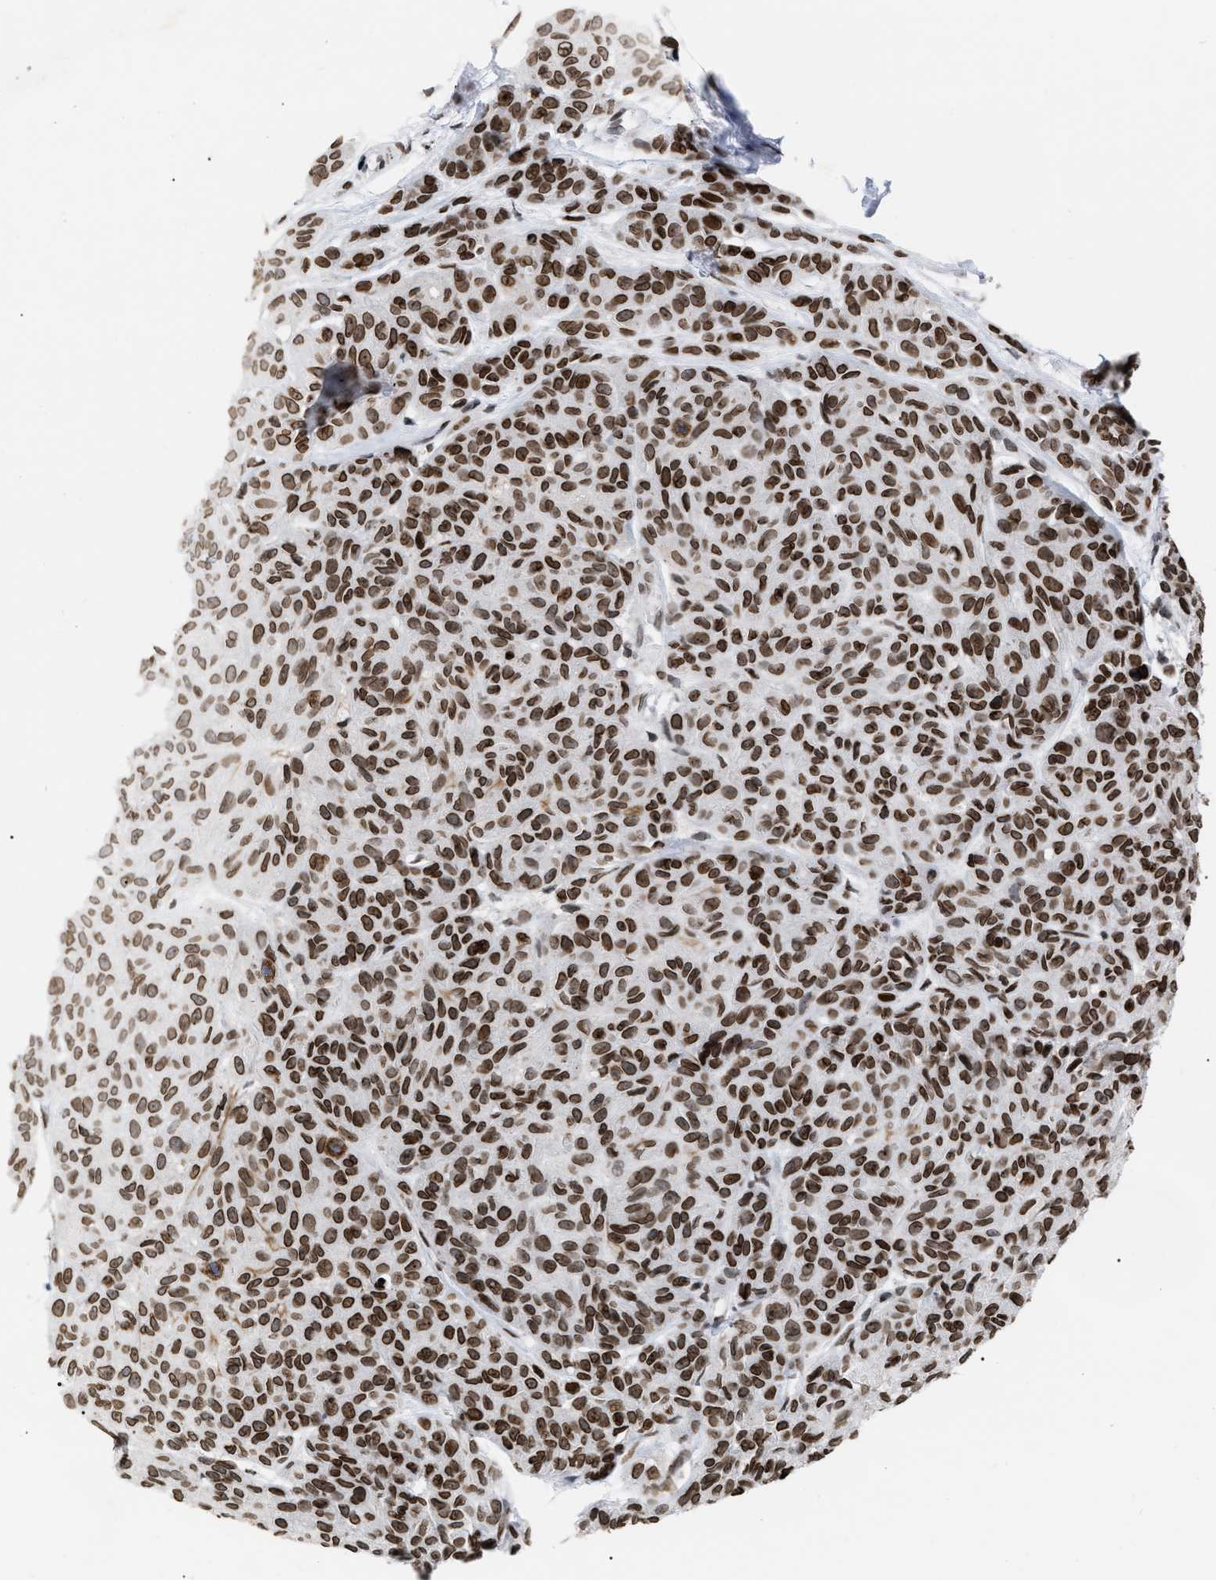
{"staining": {"intensity": "moderate", "quantity": ">75%", "location": "cytoplasmic/membranous,nuclear"}, "tissue": "melanoma", "cell_type": "Tumor cells", "image_type": "cancer", "snomed": [{"axis": "morphology", "description": "Malignant melanoma, NOS"}, {"axis": "topography", "description": "Skin"}], "caption": "Brown immunohistochemical staining in malignant melanoma displays moderate cytoplasmic/membranous and nuclear positivity in approximately >75% of tumor cells.", "gene": "TPR", "patient": {"sex": "male", "age": 62}}